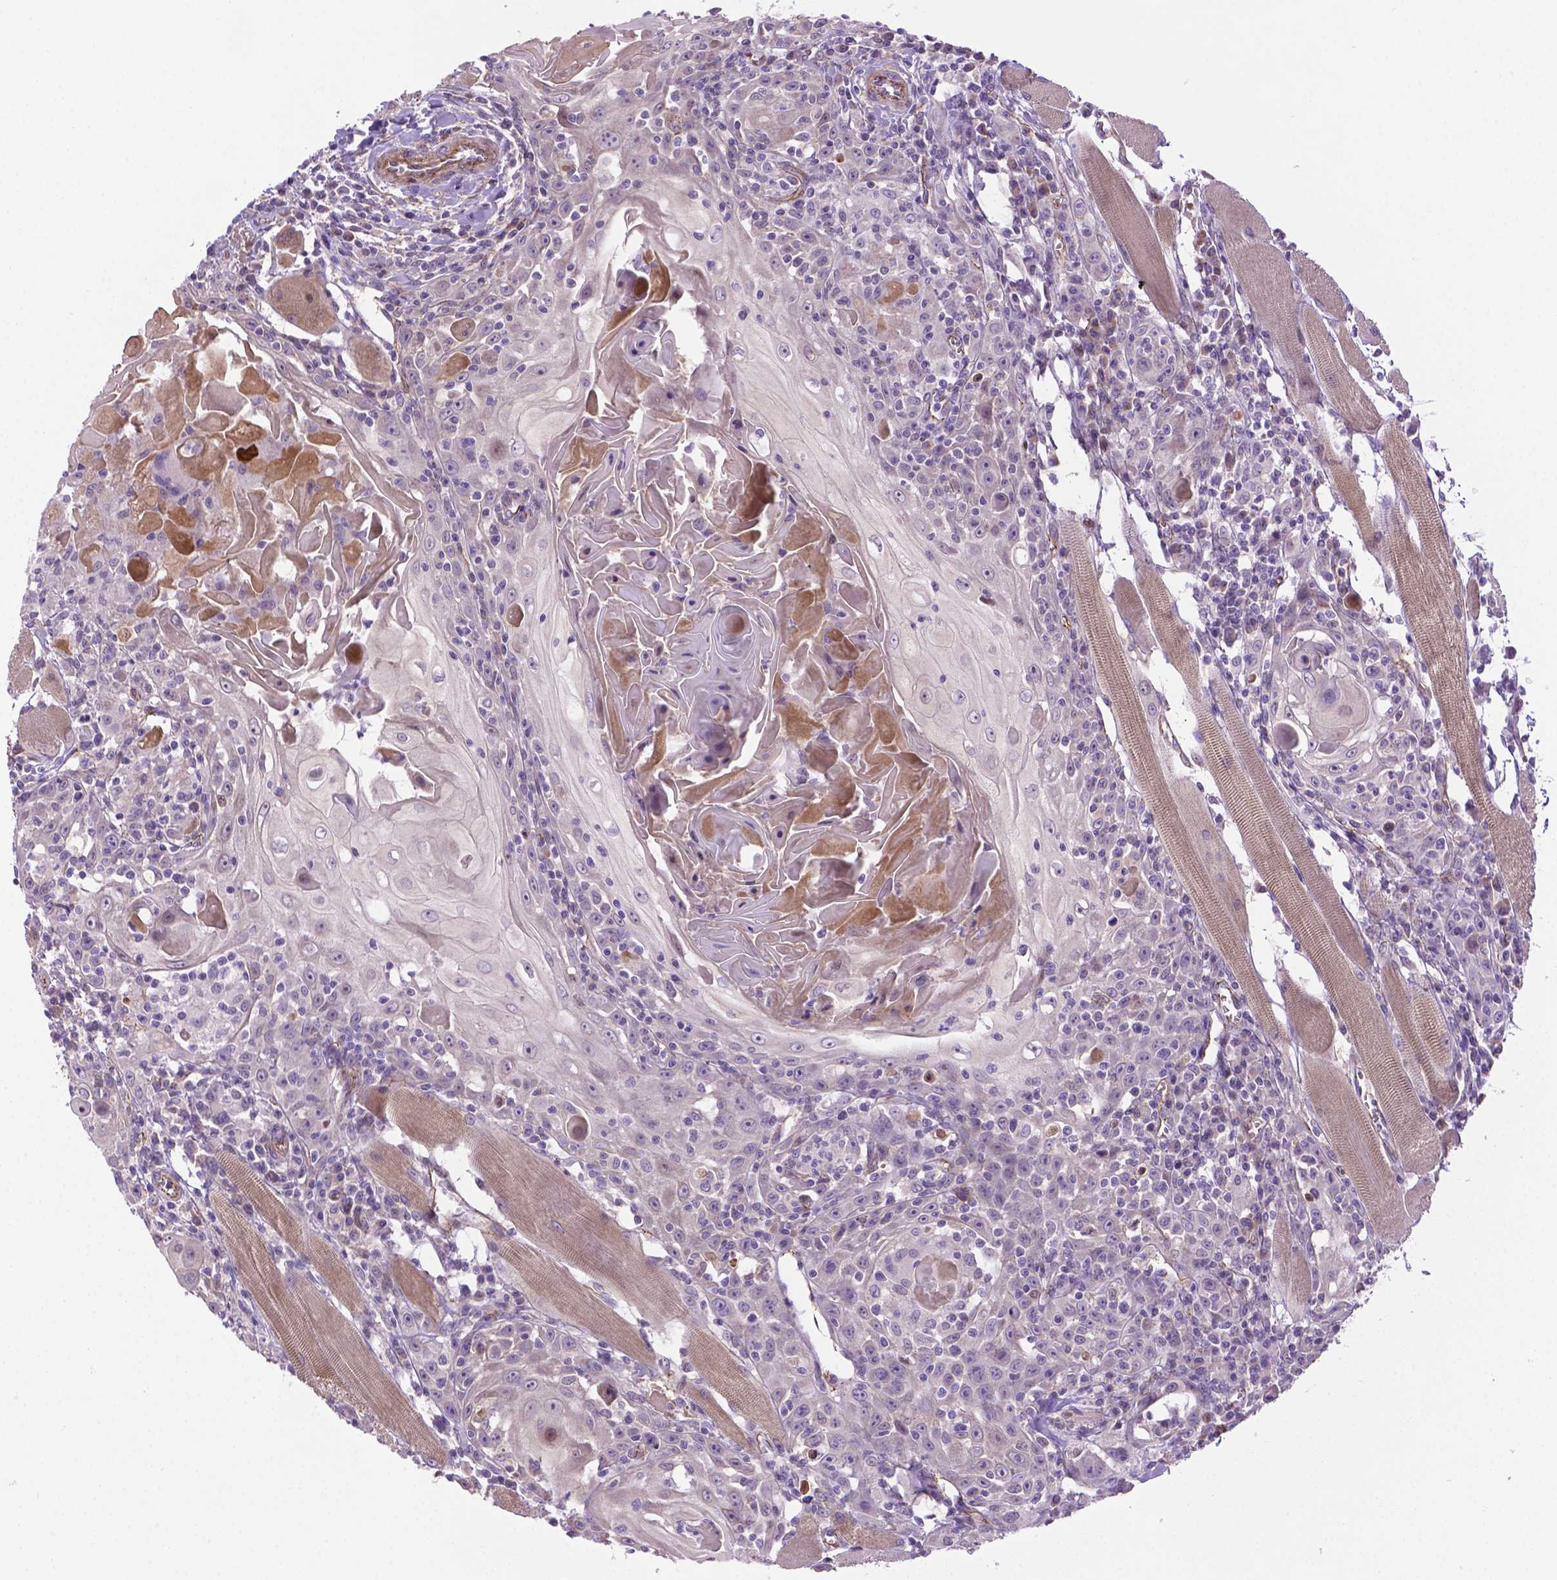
{"staining": {"intensity": "negative", "quantity": "none", "location": "none"}, "tissue": "head and neck cancer", "cell_type": "Tumor cells", "image_type": "cancer", "snomed": [{"axis": "morphology", "description": "Squamous cell carcinoma, NOS"}, {"axis": "topography", "description": "Head-Neck"}], "caption": "Human head and neck squamous cell carcinoma stained for a protein using immunohistochemistry (IHC) exhibits no expression in tumor cells.", "gene": "CCER2", "patient": {"sex": "male", "age": 52}}